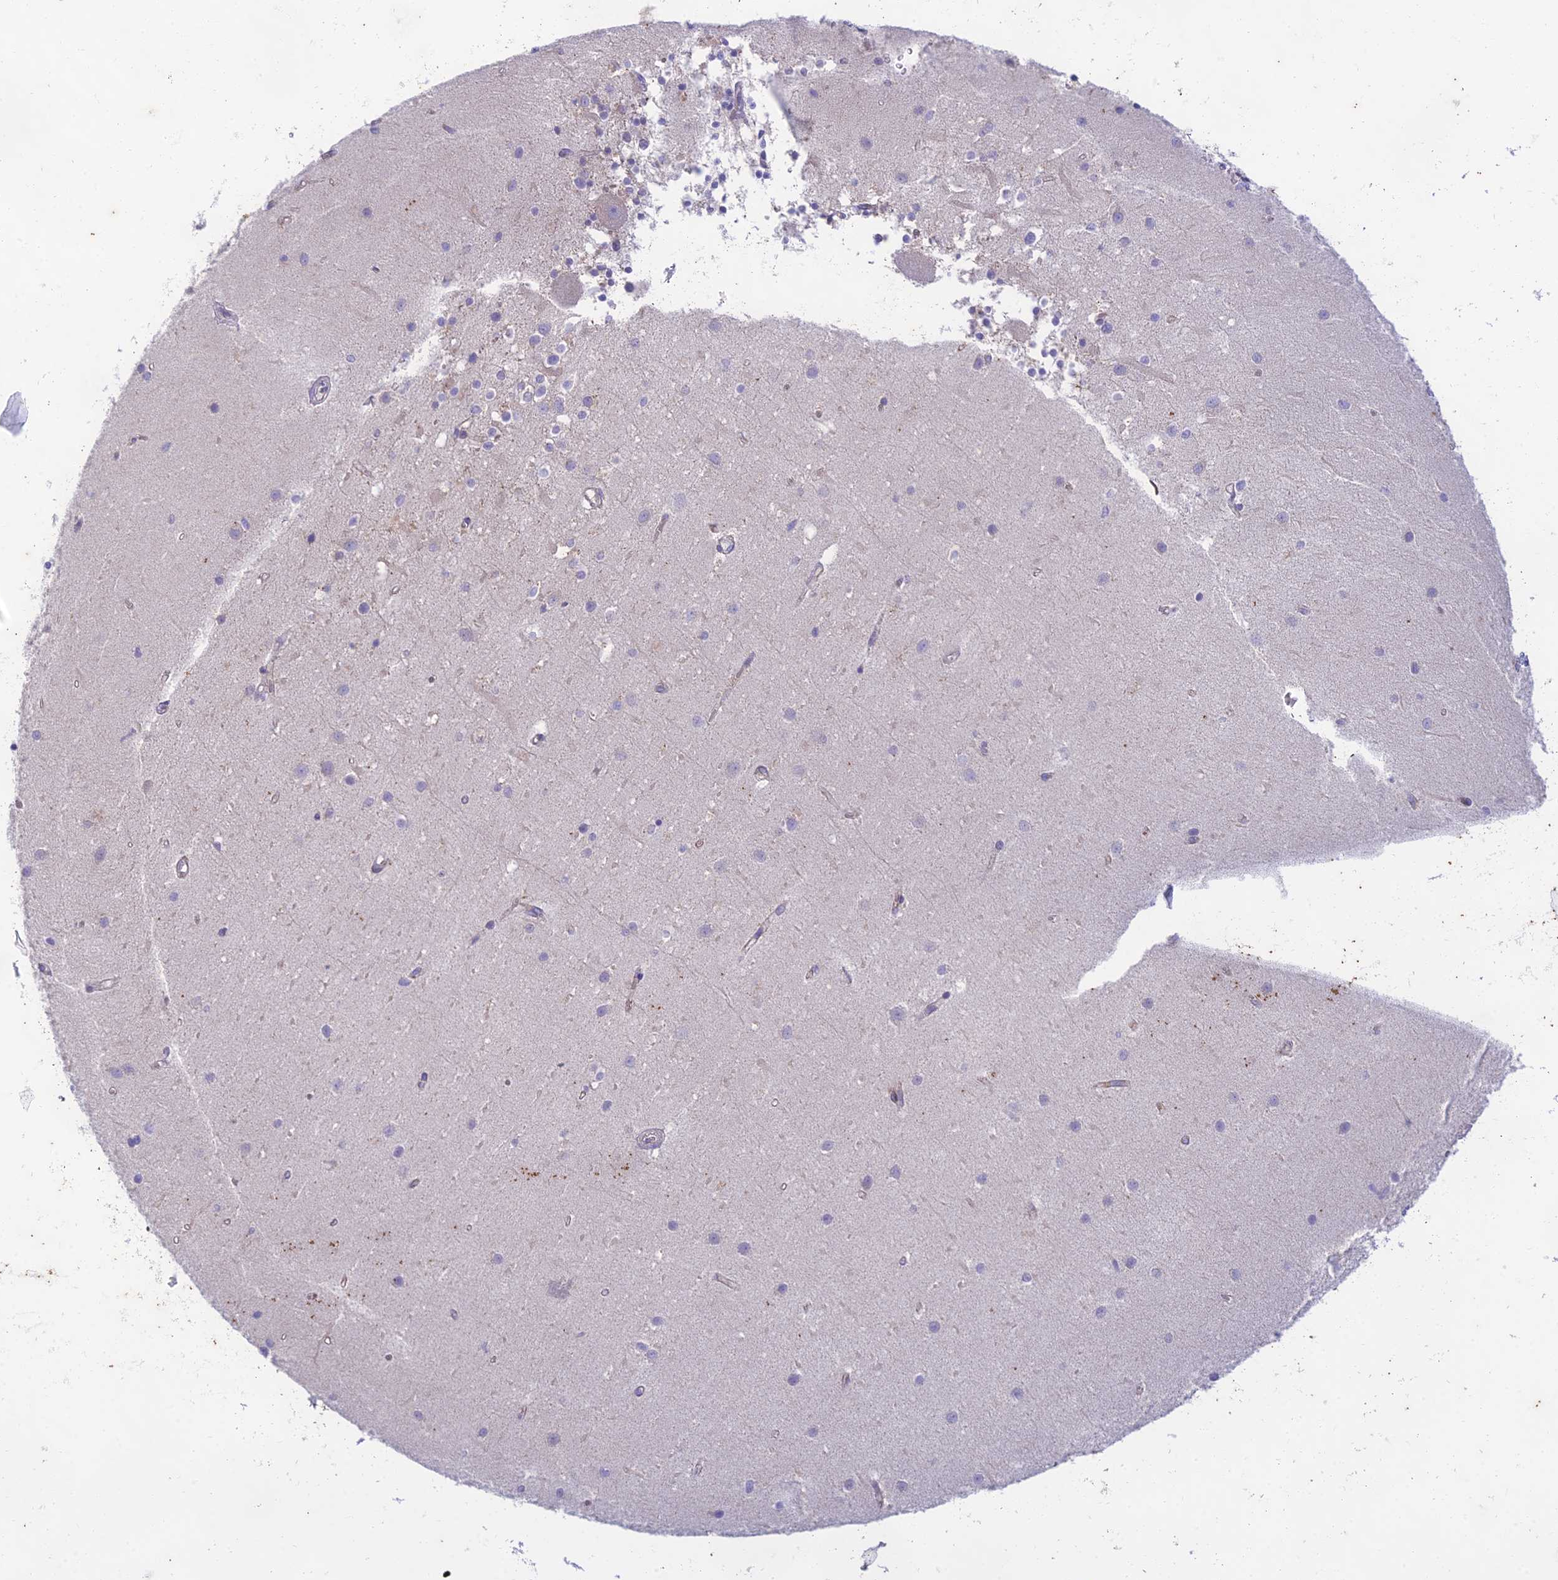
{"staining": {"intensity": "negative", "quantity": "none", "location": "none"}, "tissue": "cerebellum", "cell_type": "Cells in granular layer", "image_type": "normal", "snomed": [{"axis": "morphology", "description": "Normal tissue, NOS"}, {"axis": "topography", "description": "Cerebellum"}], "caption": "Immunohistochemical staining of normal human cerebellum reveals no significant positivity in cells in granular layer.", "gene": "PTCD2", "patient": {"sex": "male", "age": 54}}